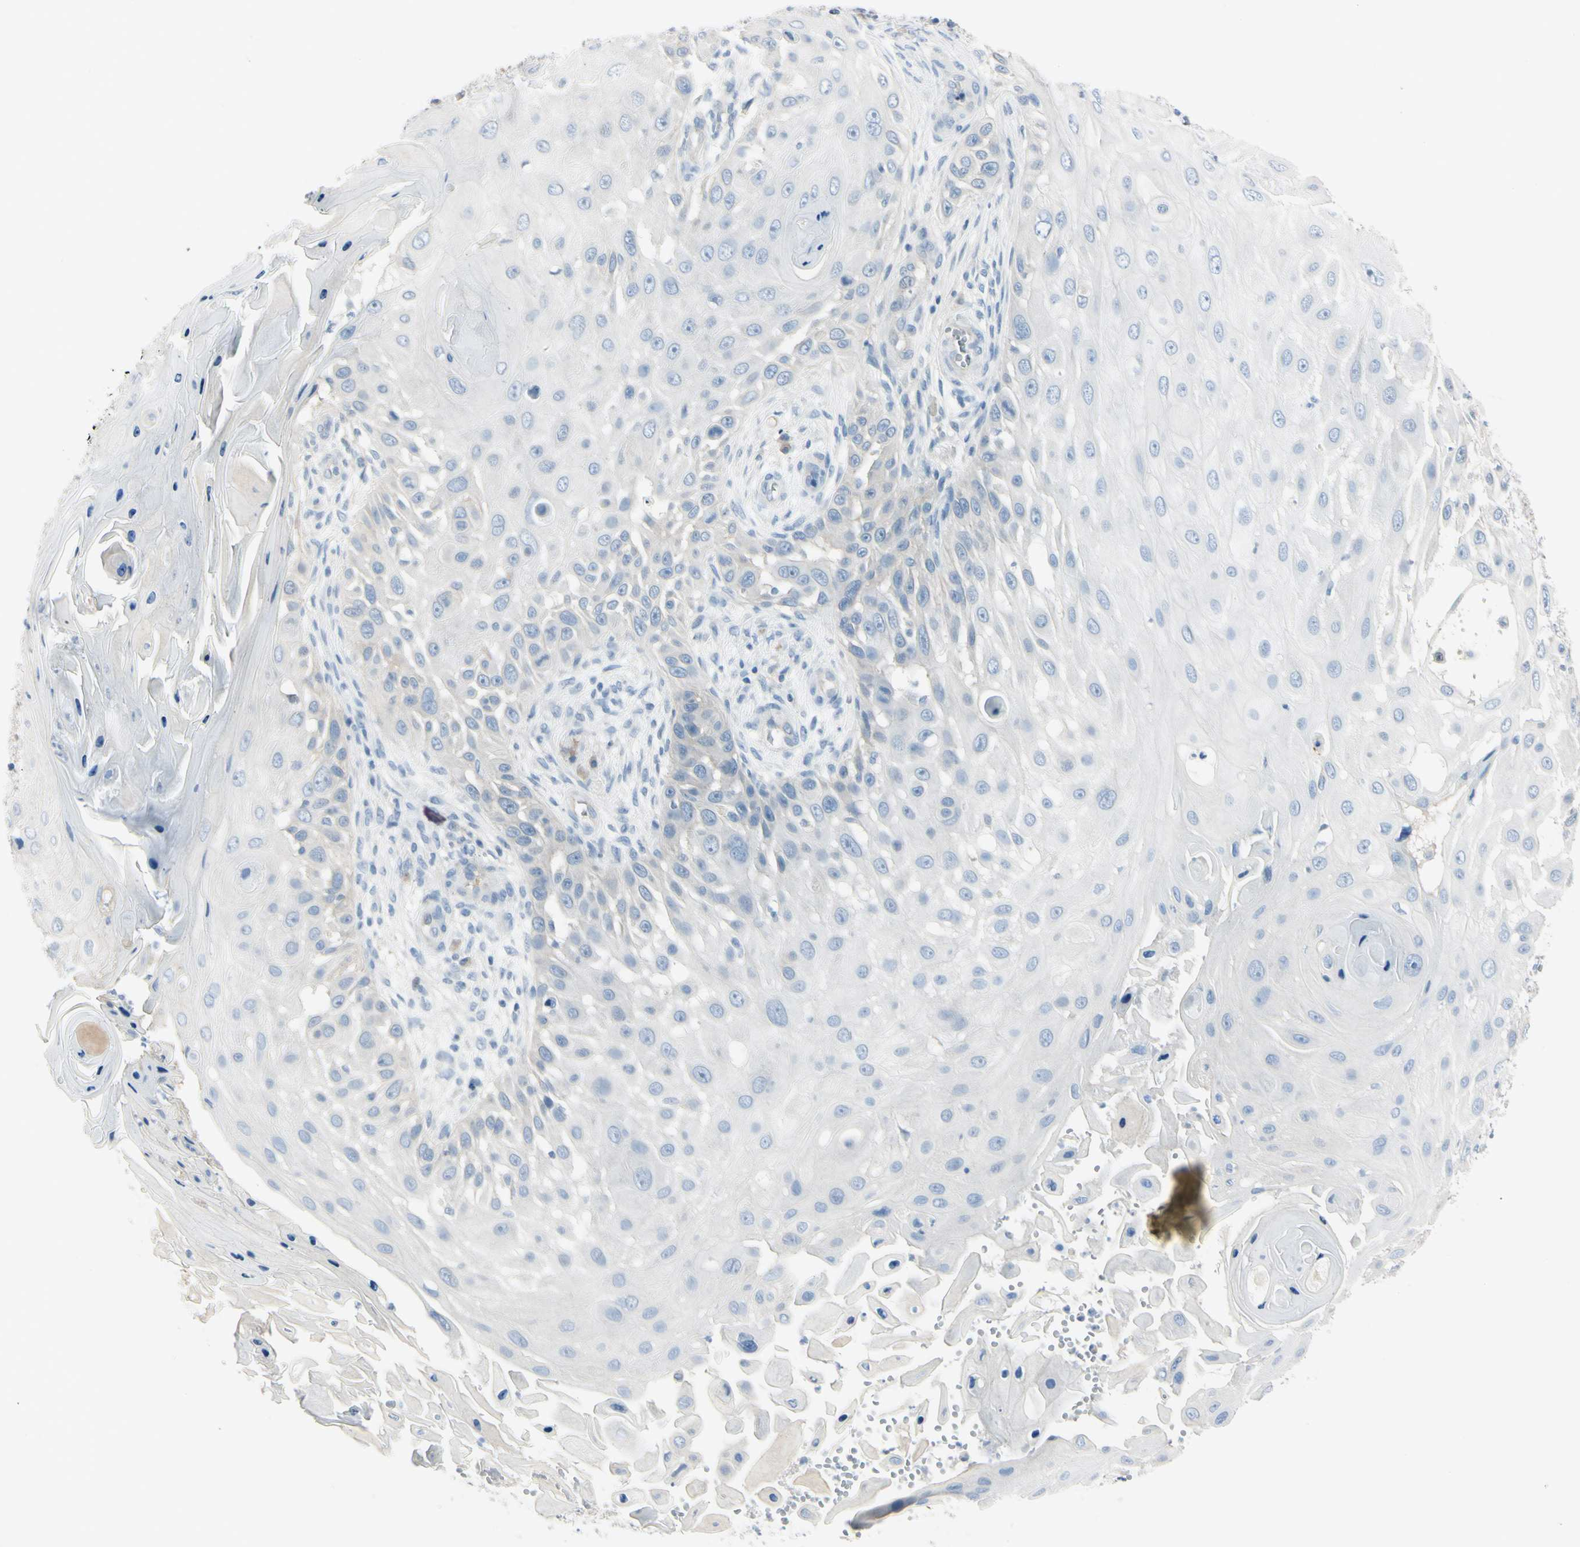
{"staining": {"intensity": "negative", "quantity": "none", "location": "none"}, "tissue": "skin cancer", "cell_type": "Tumor cells", "image_type": "cancer", "snomed": [{"axis": "morphology", "description": "Squamous cell carcinoma, NOS"}, {"axis": "topography", "description": "Skin"}], "caption": "Immunohistochemistry of human skin squamous cell carcinoma exhibits no positivity in tumor cells.", "gene": "ASB9", "patient": {"sex": "female", "age": 44}}